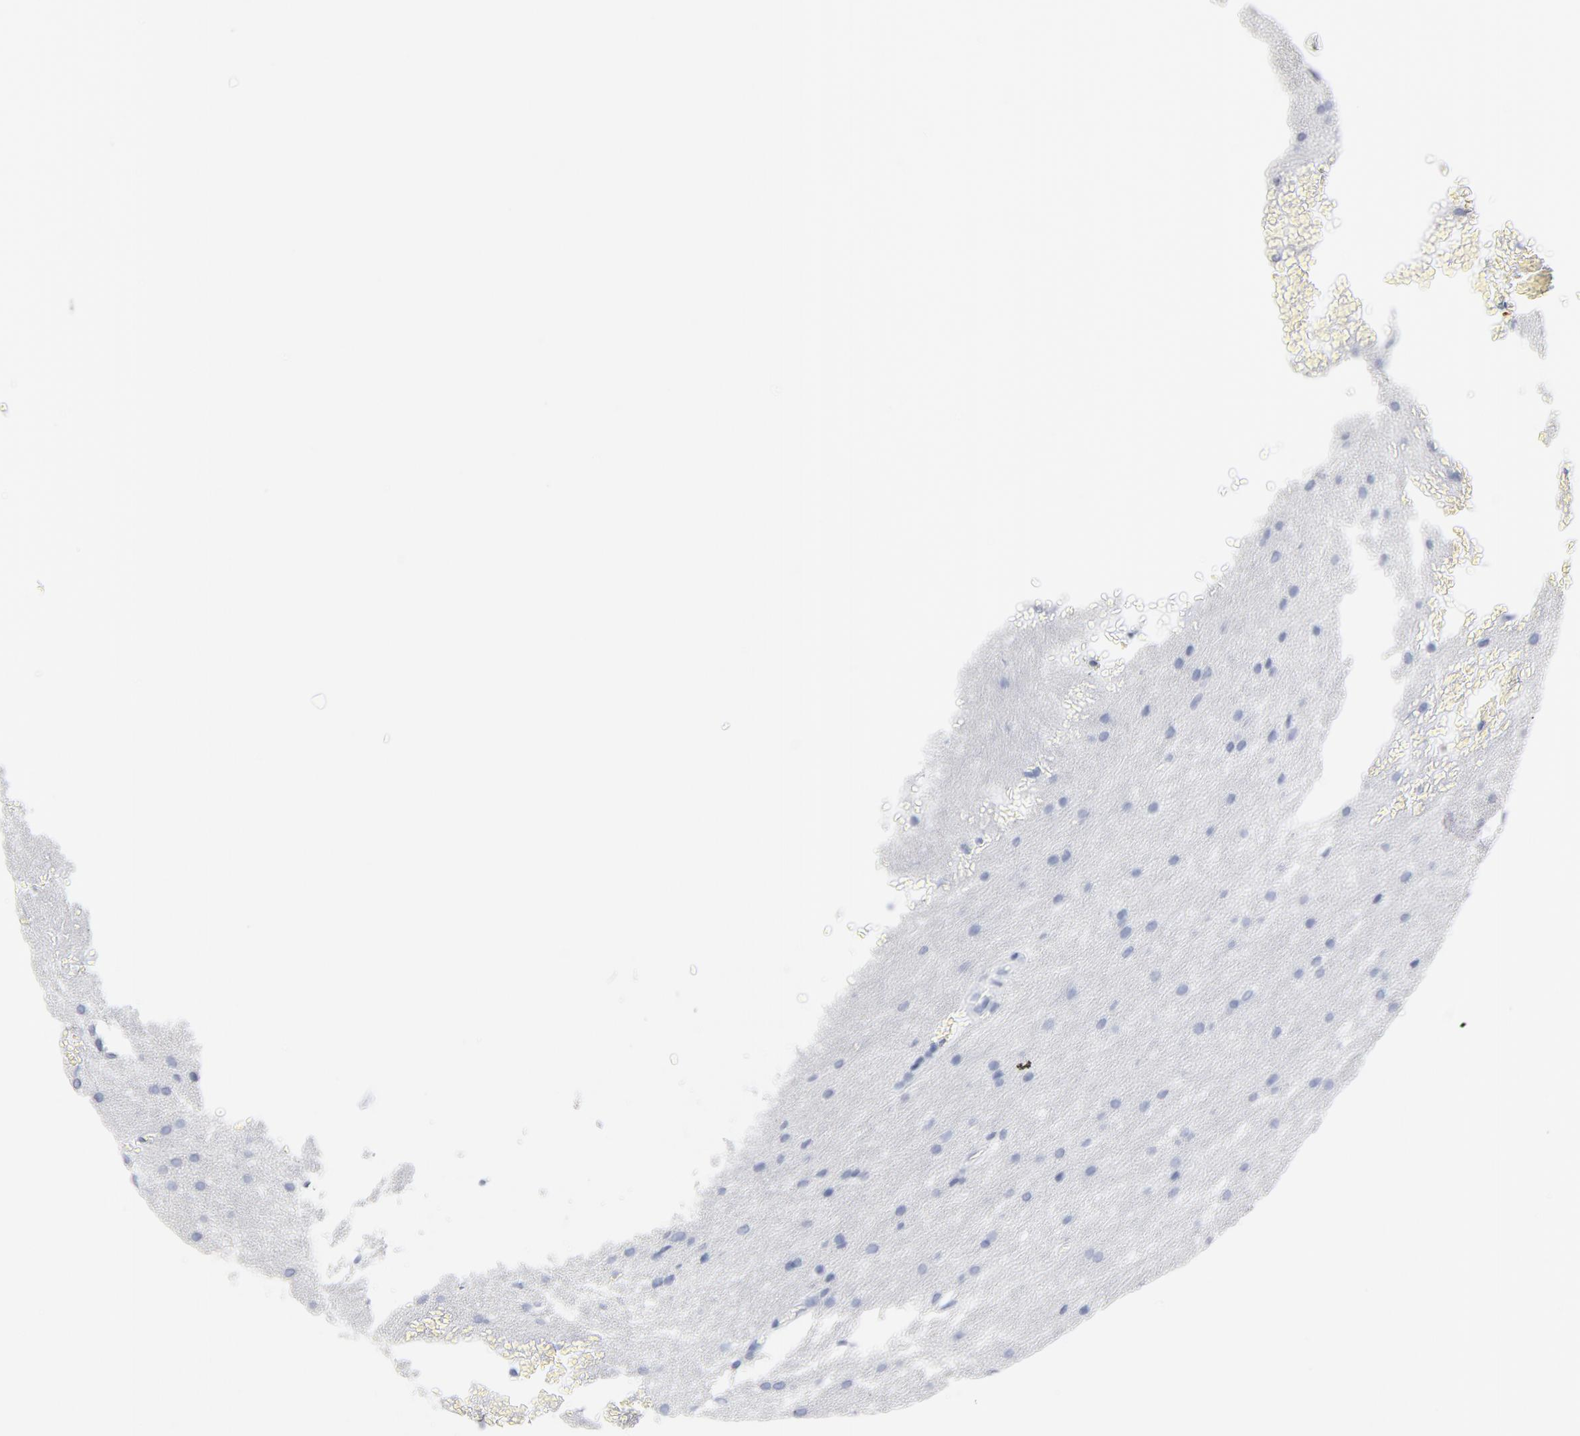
{"staining": {"intensity": "negative", "quantity": "none", "location": "none"}, "tissue": "glioma", "cell_type": "Tumor cells", "image_type": "cancer", "snomed": [{"axis": "morphology", "description": "Glioma, malignant, Low grade"}, {"axis": "topography", "description": "Brain"}], "caption": "Tumor cells show no significant staining in glioma.", "gene": "AGTR1", "patient": {"sex": "female", "age": 32}}